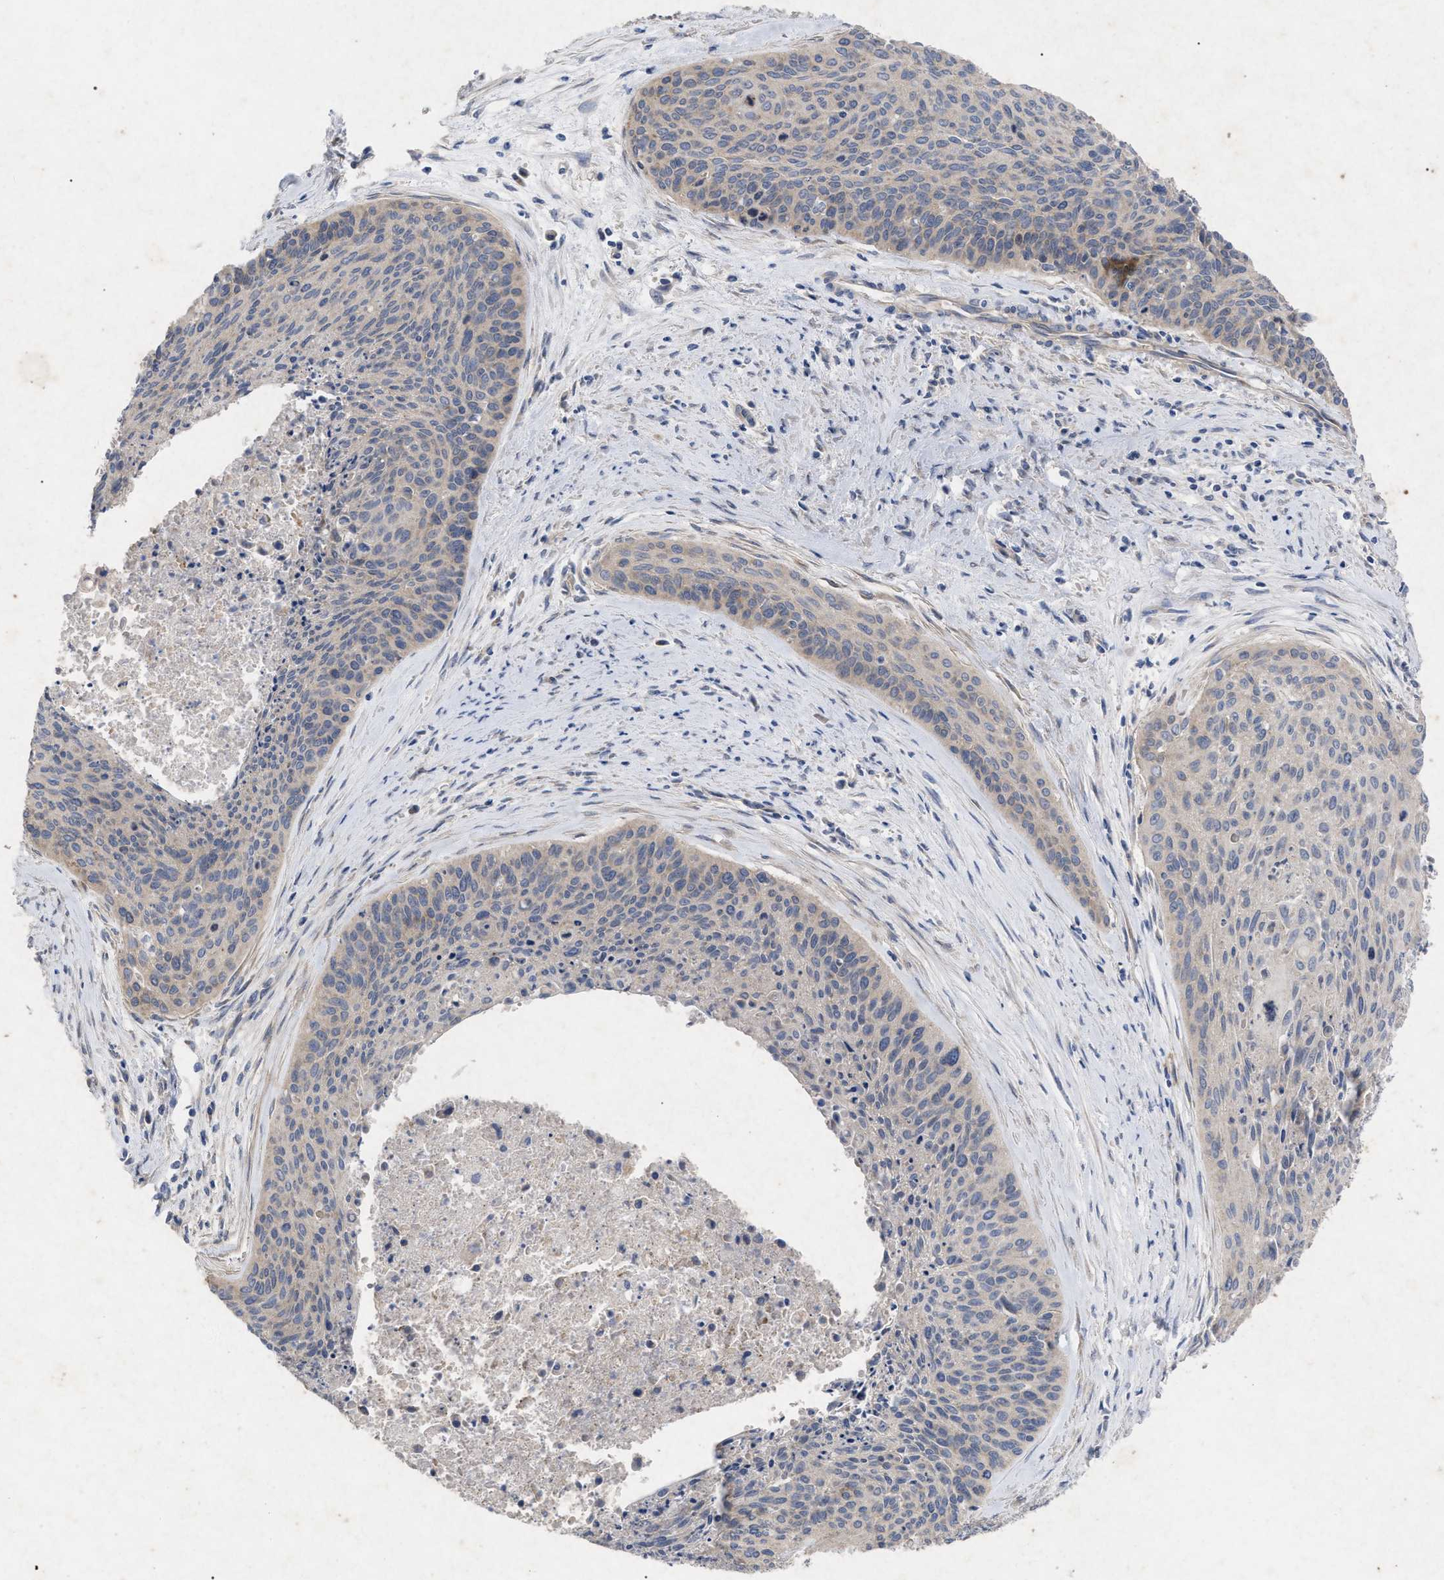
{"staining": {"intensity": "weak", "quantity": ">75%", "location": "cytoplasmic/membranous"}, "tissue": "cervical cancer", "cell_type": "Tumor cells", "image_type": "cancer", "snomed": [{"axis": "morphology", "description": "Squamous cell carcinoma, NOS"}, {"axis": "topography", "description": "Cervix"}], "caption": "Protein analysis of cervical cancer (squamous cell carcinoma) tissue shows weak cytoplasmic/membranous positivity in approximately >75% of tumor cells.", "gene": "VIP", "patient": {"sex": "female", "age": 55}}